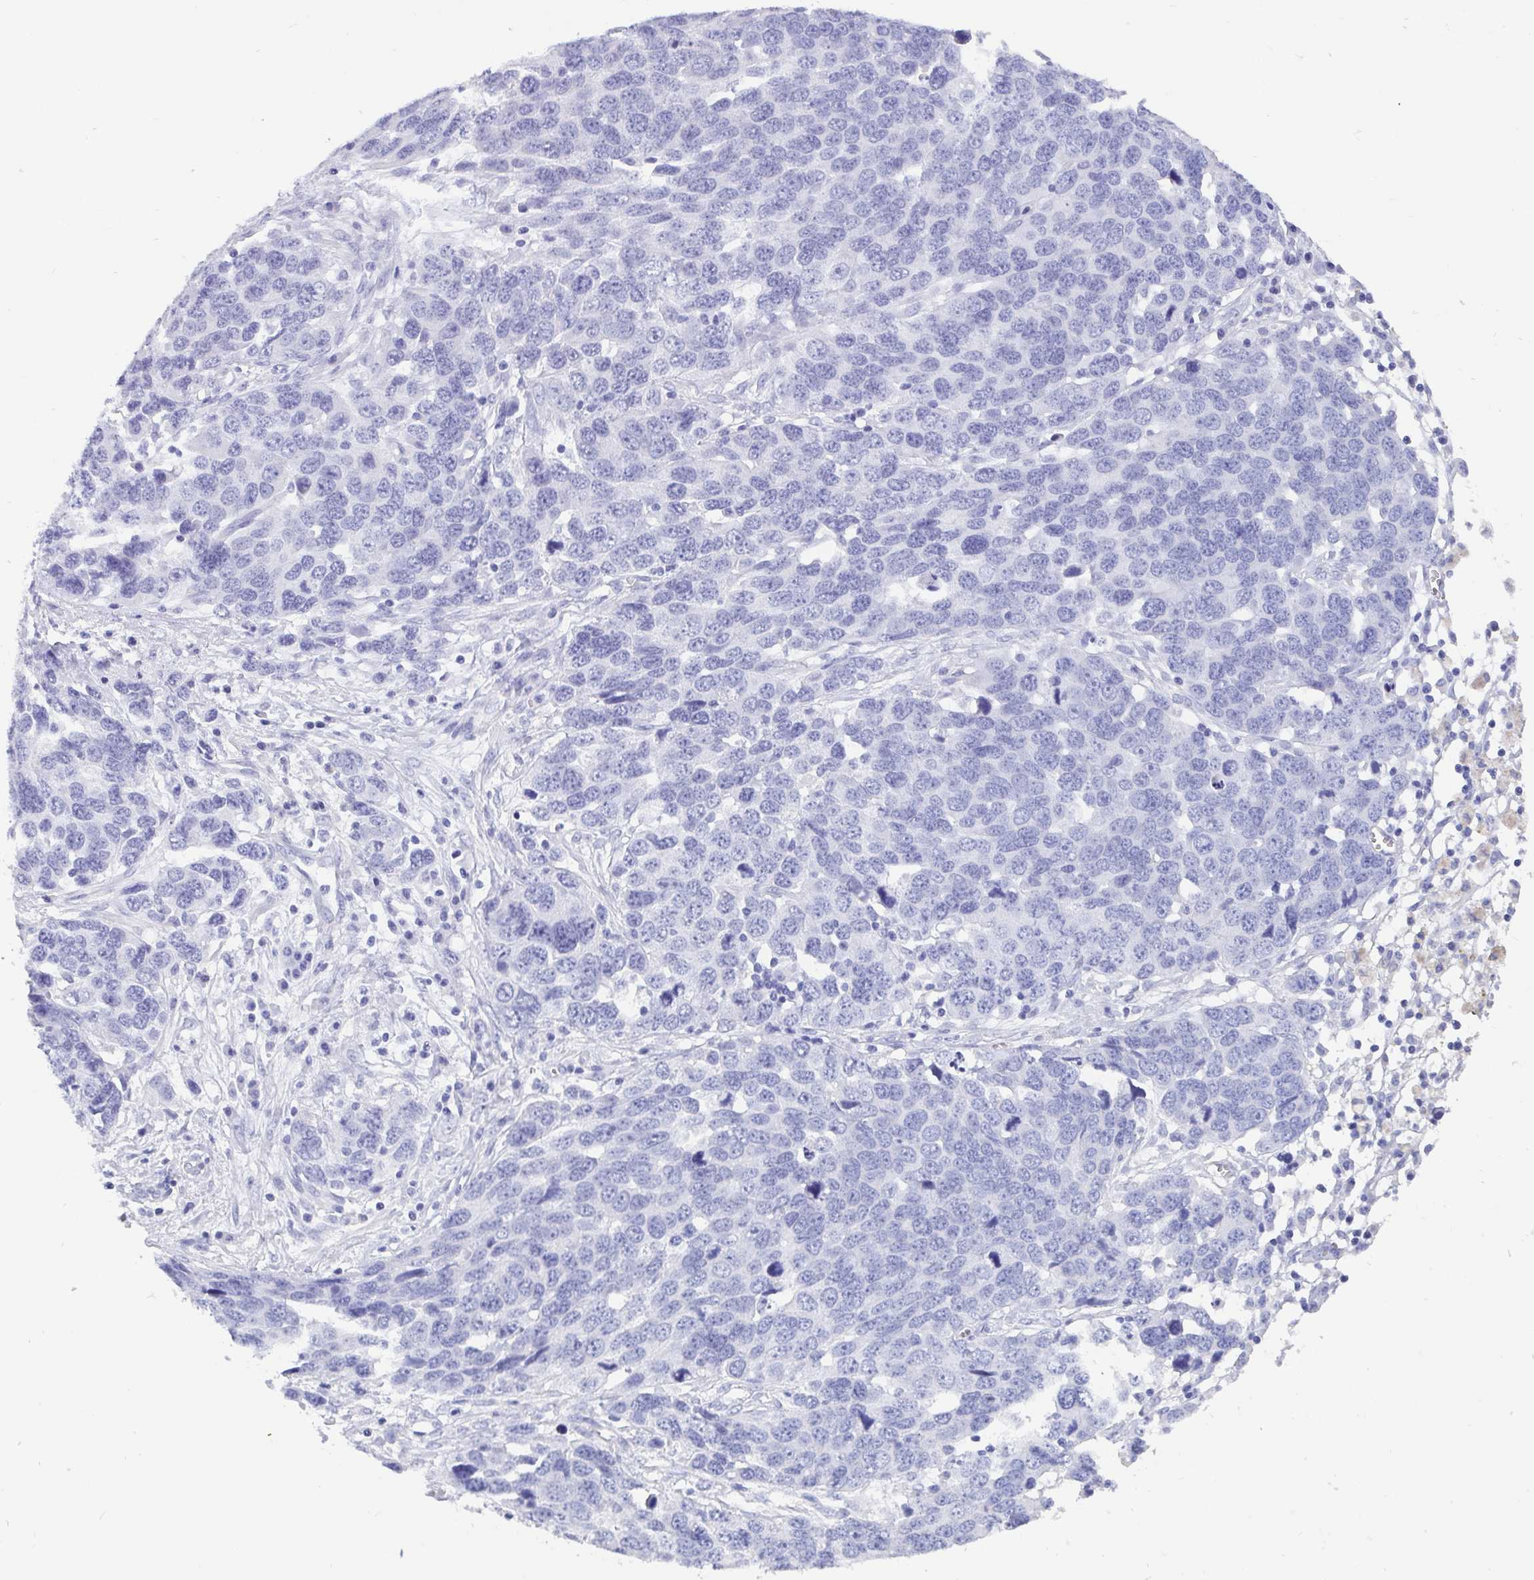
{"staining": {"intensity": "negative", "quantity": "none", "location": "none"}, "tissue": "ovarian cancer", "cell_type": "Tumor cells", "image_type": "cancer", "snomed": [{"axis": "morphology", "description": "Cystadenocarcinoma, serous, NOS"}, {"axis": "topography", "description": "Ovary"}], "caption": "Tumor cells show no significant protein positivity in ovarian cancer.", "gene": "SCGN", "patient": {"sex": "female", "age": 76}}